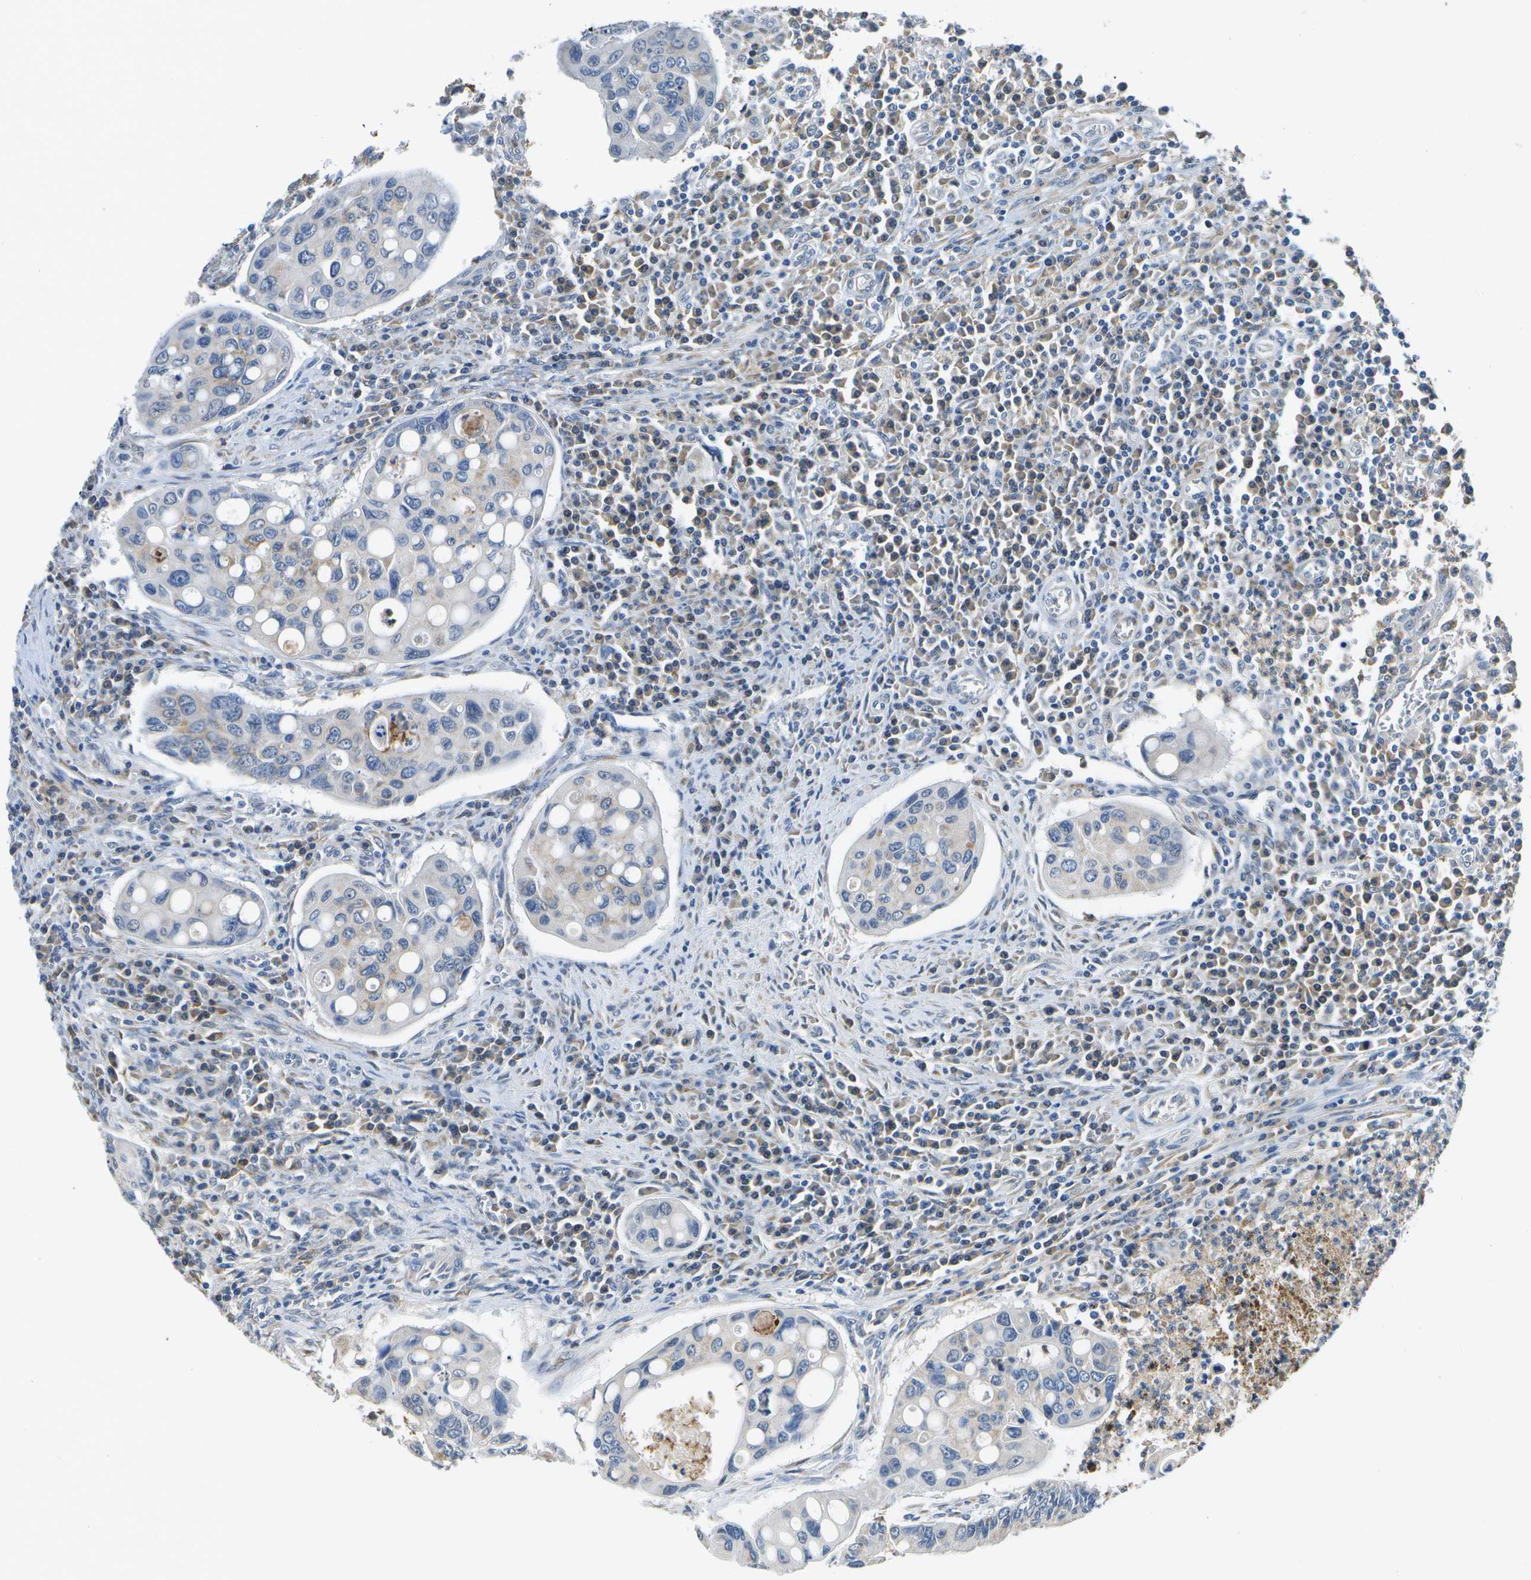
{"staining": {"intensity": "negative", "quantity": "none", "location": "none"}, "tissue": "colorectal cancer", "cell_type": "Tumor cells", "image_type": "cancer", "snomed": [{"axis": "morphology", "description": "Inflammation, NOS"}, {"axis": "morphology", "description": "Adenocarcinoma, NOS"}, {"axis": "topography", "description": "Colon"}], "caption": "Protein analysis of colorectal cancer (adenocarcinoma) displays no significant expression in tumor cells.", "gene": "DSE", "patient": {"sex": "male", "age": 72}}